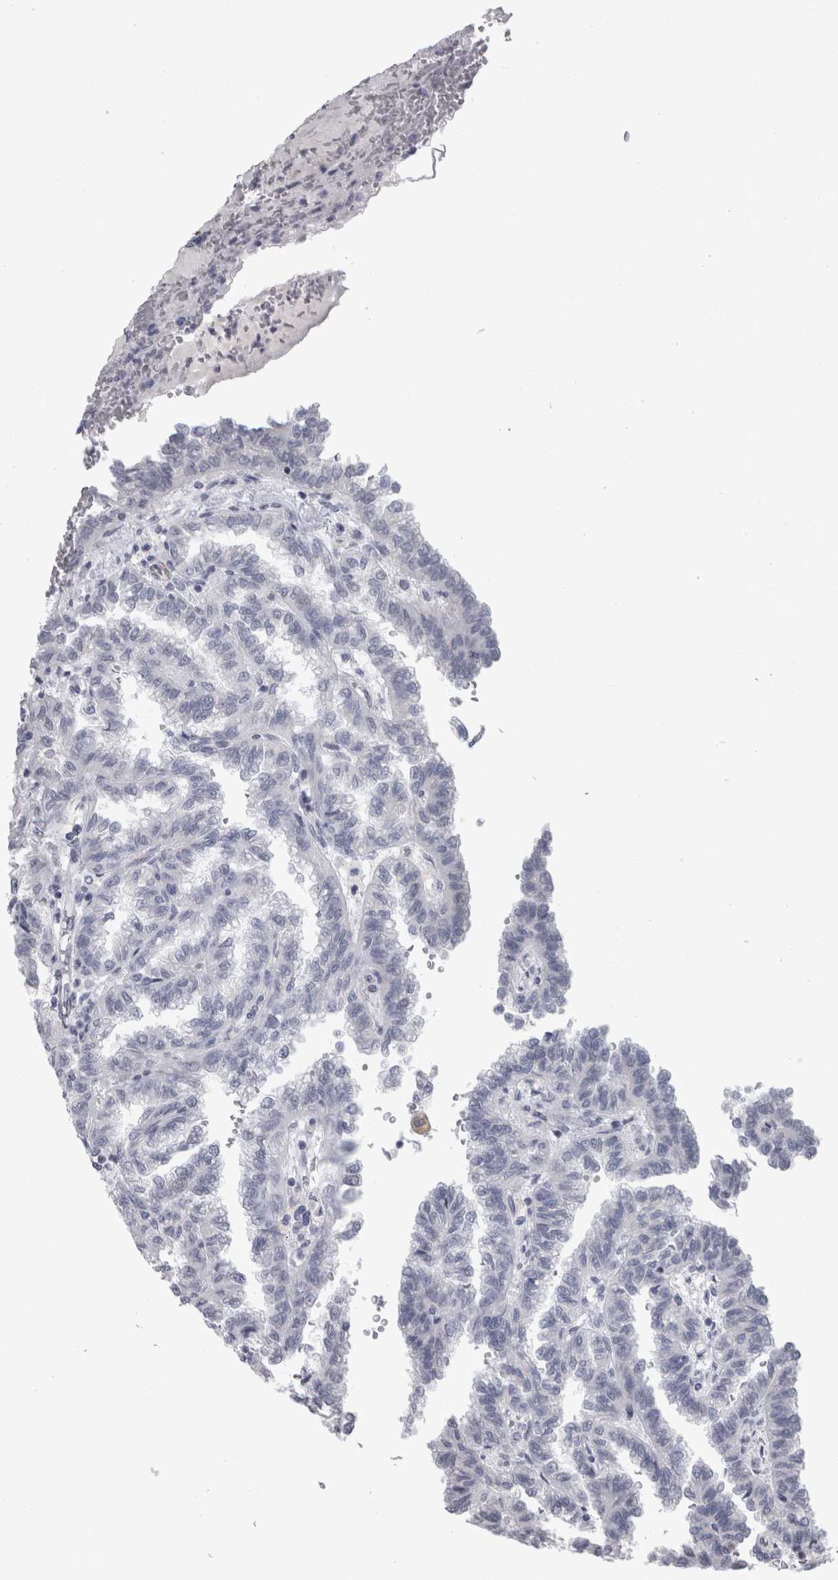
{"staining": {"intensity": "negative", "quantity": "none", "location": "none"}, "tissue": "renal cancer", "cell_type": "Tumor cells", "image_type": "cancer", "snomed": [{"axis": "morphology", "description": "Inflammation, NOS"}, {"axis": "morphology", "description": "Adenocarcinoma, NOS"}, {"axis": "topography", "description": "Kidney"}], "caption": "Tumor cells are negative for brown protein staining in renal cancer.", "gene": "CPE", "patient": {"sex": "male", "age": 68}}